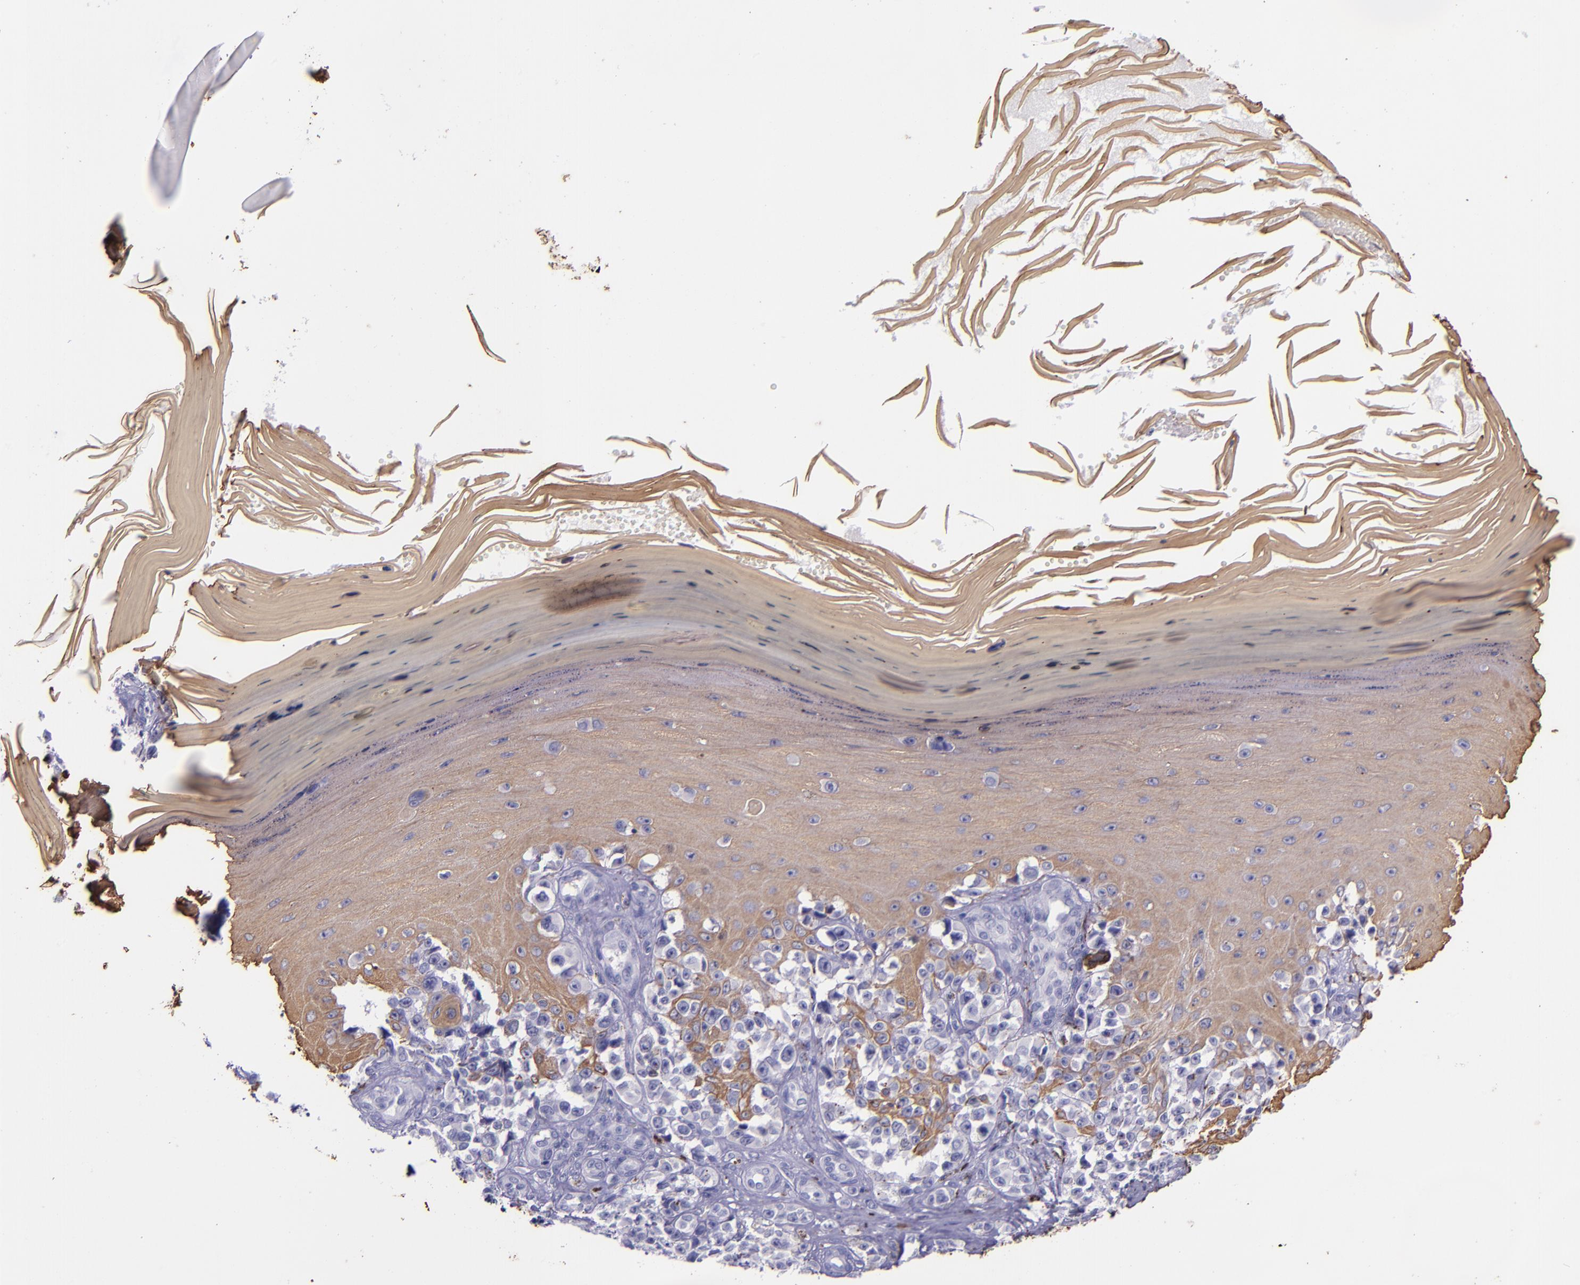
{"staining": {"intensity": "negative", "quantity": "none", "location": "none"}, "tissue": "melanoma", "cell_type": "Tumor cells", "image_type": "cancer", "snomed": [{"axis": "morphology", "description": "Malignant melanoma, NOS"}, {"axis": "topography", "description": "Skin"}], "caption": "This is an immunohistochemistry micrograph of human malignant melanoma. There is no positivity in tumor cells.", "gene": "KRT4", "patient": {"sex": "female", "age": 82}}